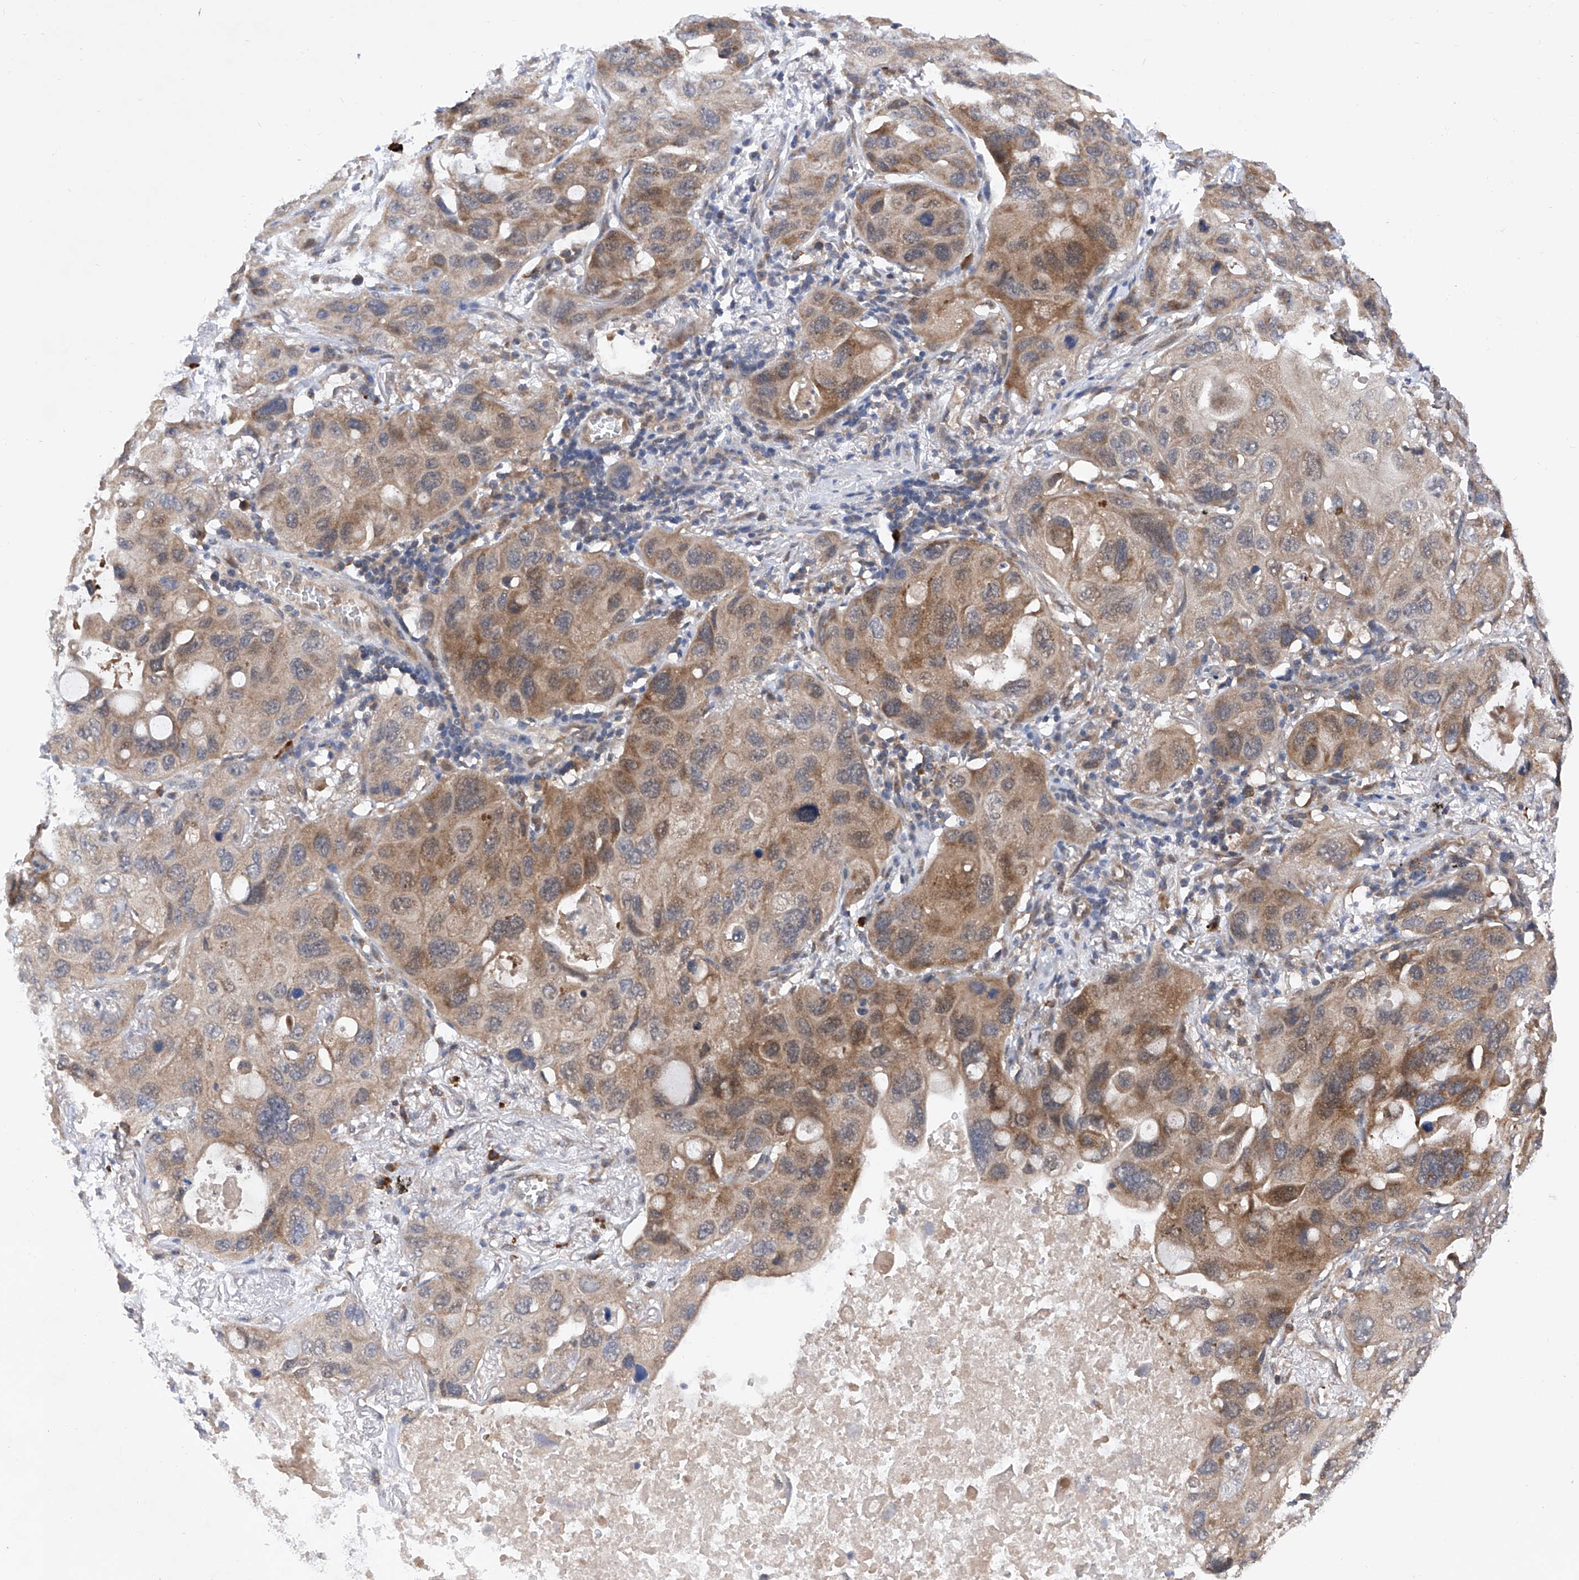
{"staining": {"intensity": "moderate", "quantity": ">75%", "location": "cytoplasmic/membranous"}, "tissue": "lung cancer", "cell_type": "Tumor cells", "image_type": "cancer", "snomed": [{"axis": "morphology", "description": "Squamous cell carcinoma, NOS"}, {"axis": "topography", "description": "Lung"}], "caption": "Immunohistochemical staining of human lung squamous cell carcinoma exhibits medium levels of moderate cytoplasmic/membranous positivity in approximately >75% of tumor cells.", "gene": "USP45", "patient": {"sex": "female", "age": 73}}